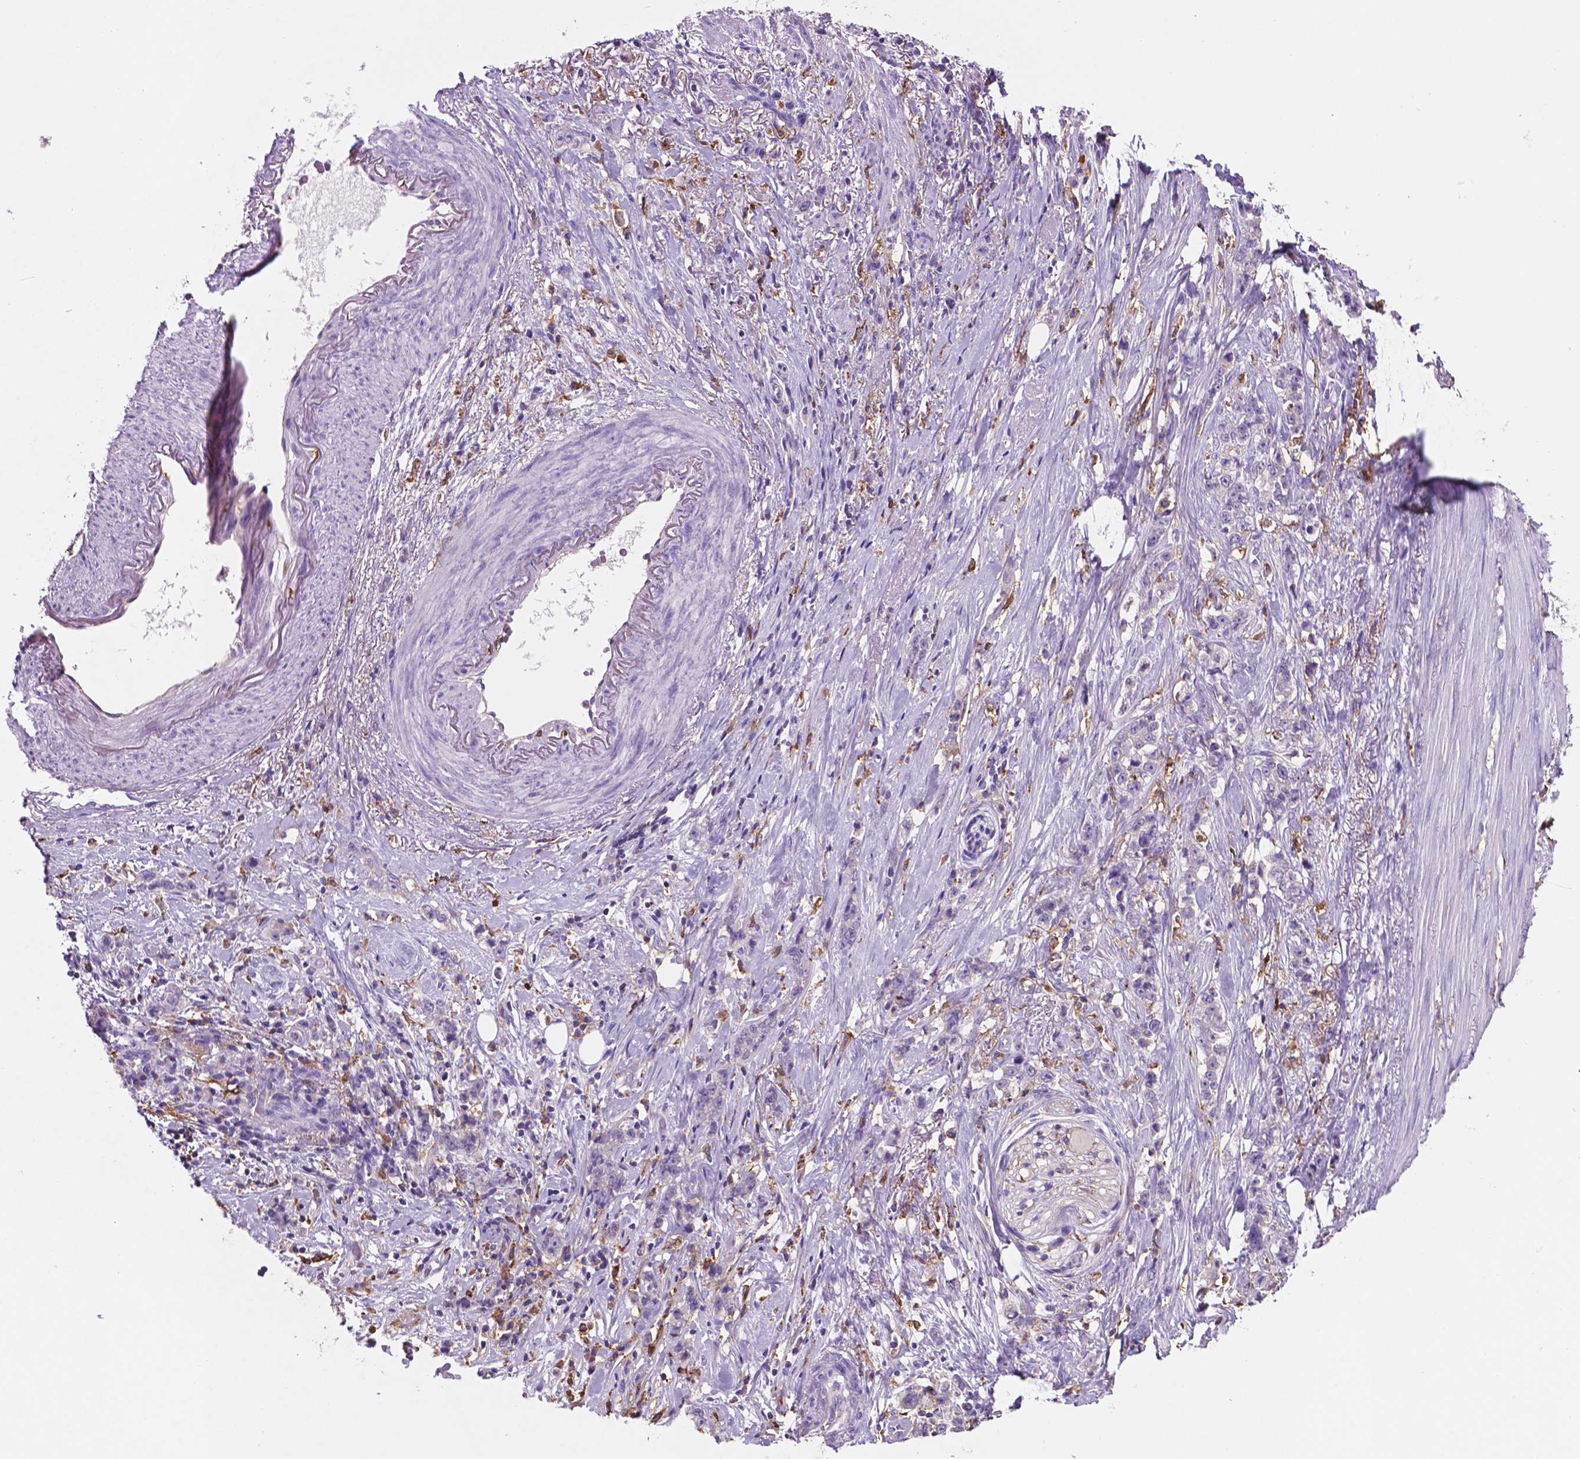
{"staining": {"intensity": "negative", "quantity": "none", "location": "none"}, "tissue": "stomach cancer", "cell_type": "Tumor cells", "image_type": "cancer", "snomed": [{"axis": "morphology", "description": "Adenocarcinoma, NOS"}, {"axis": "topography", "description": "Stomach, lower"}], "caption": "An image of human stomach adenocarcinoma is negative for staining in tumor cells. Nuclei are stained in blue.", "gene": "MKRN2OS", "patient": {"sex": "male", "age": 88}}